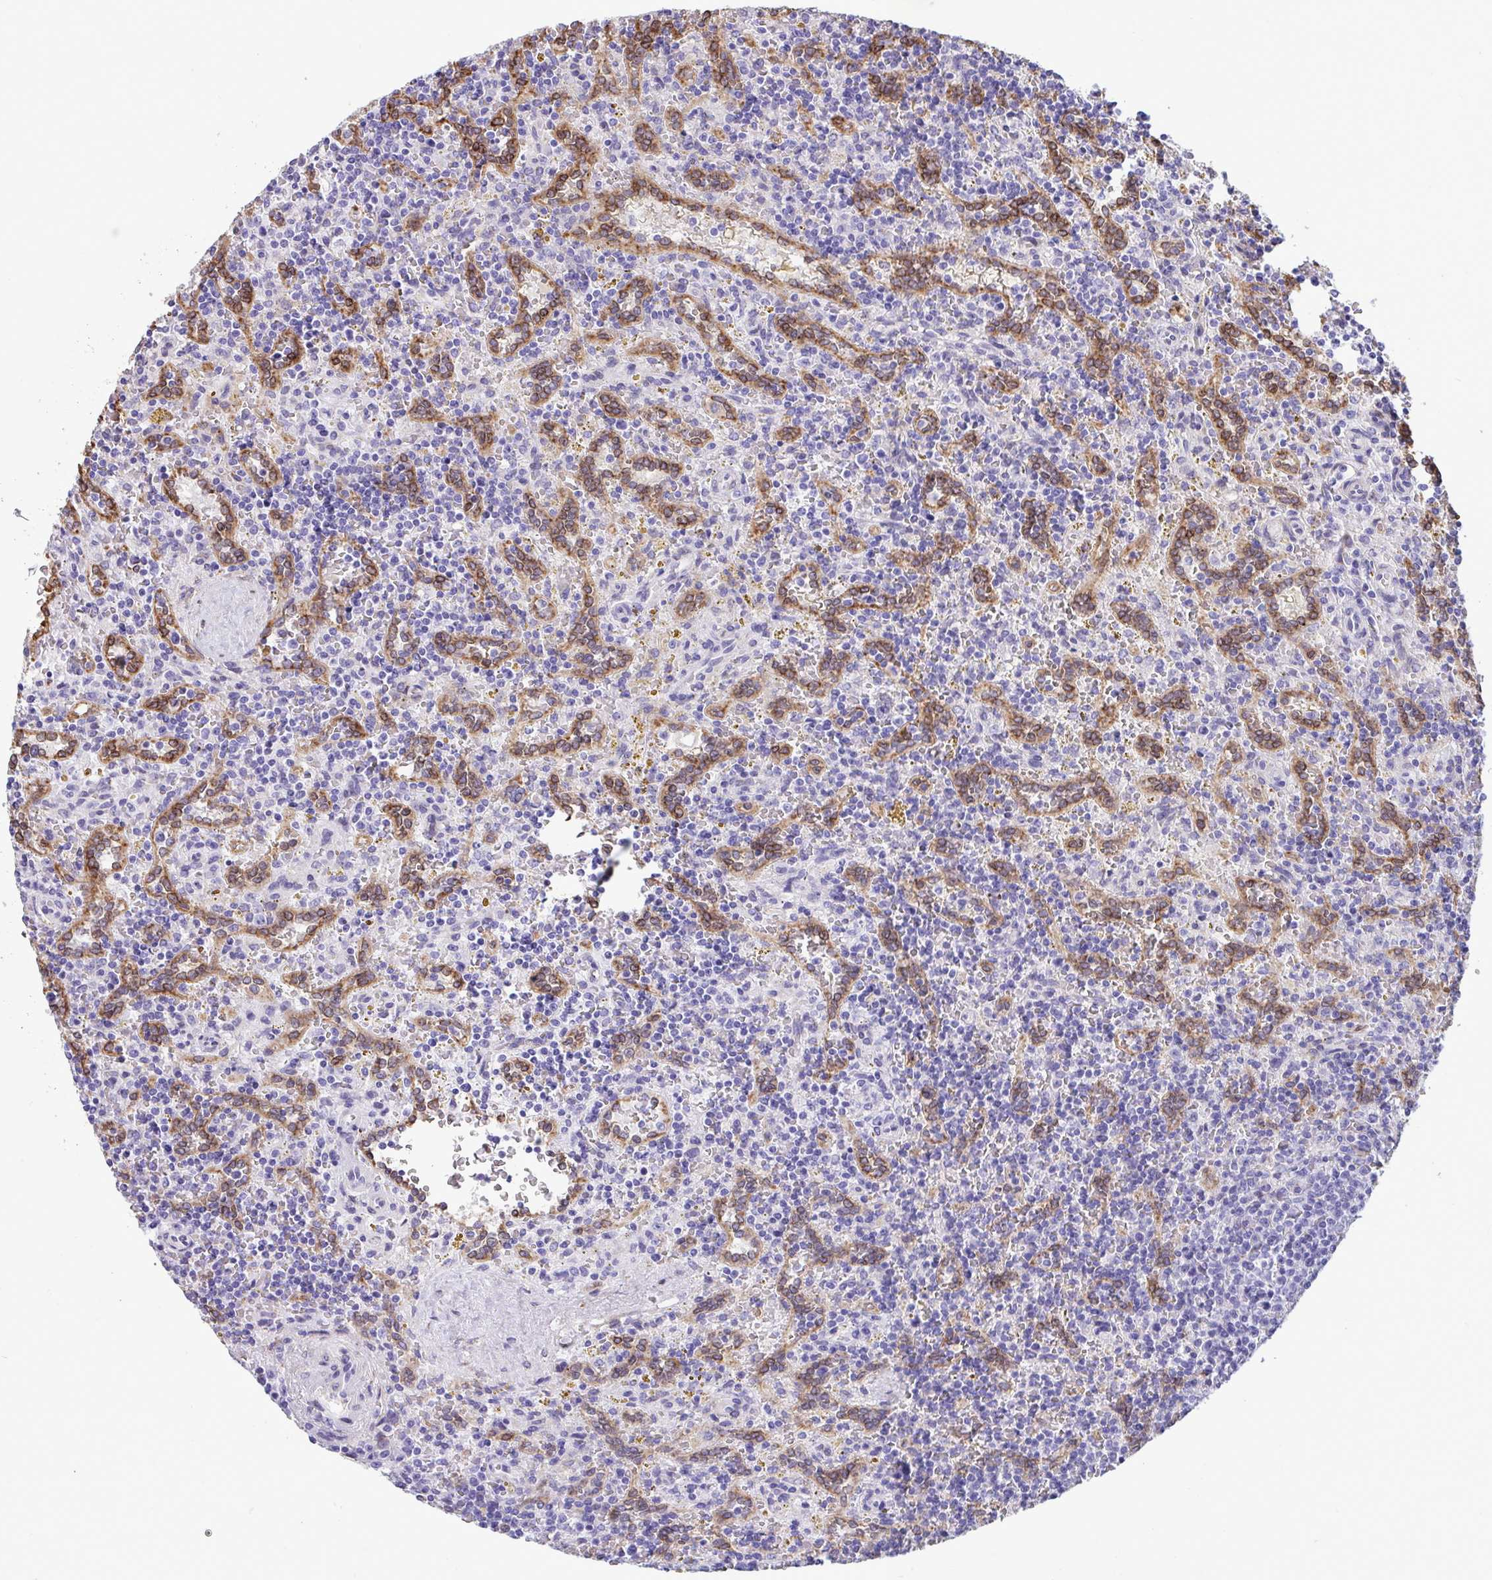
{"staining": {"intensity": "negative", "quantity": "none", "location": "none"}, "tissue": "lymphoma", "cell_type": "Tumor cells", "image_type": "cancer", "snomed": [{"axis": "morphology", "description": "Malignant lymphoma, non-Hodgkin's type, Low grade"}, {"axis": "topography", "description": "Spleen"}], "caption": "IHC histopathology image of malignant lymphoma, non-Hodgkin's type (low-grade) stained for a protein (brown), which displays no staining in tumor cells.", "gene": "ASPH", "patient": {"sex": "male", "age": 67}}